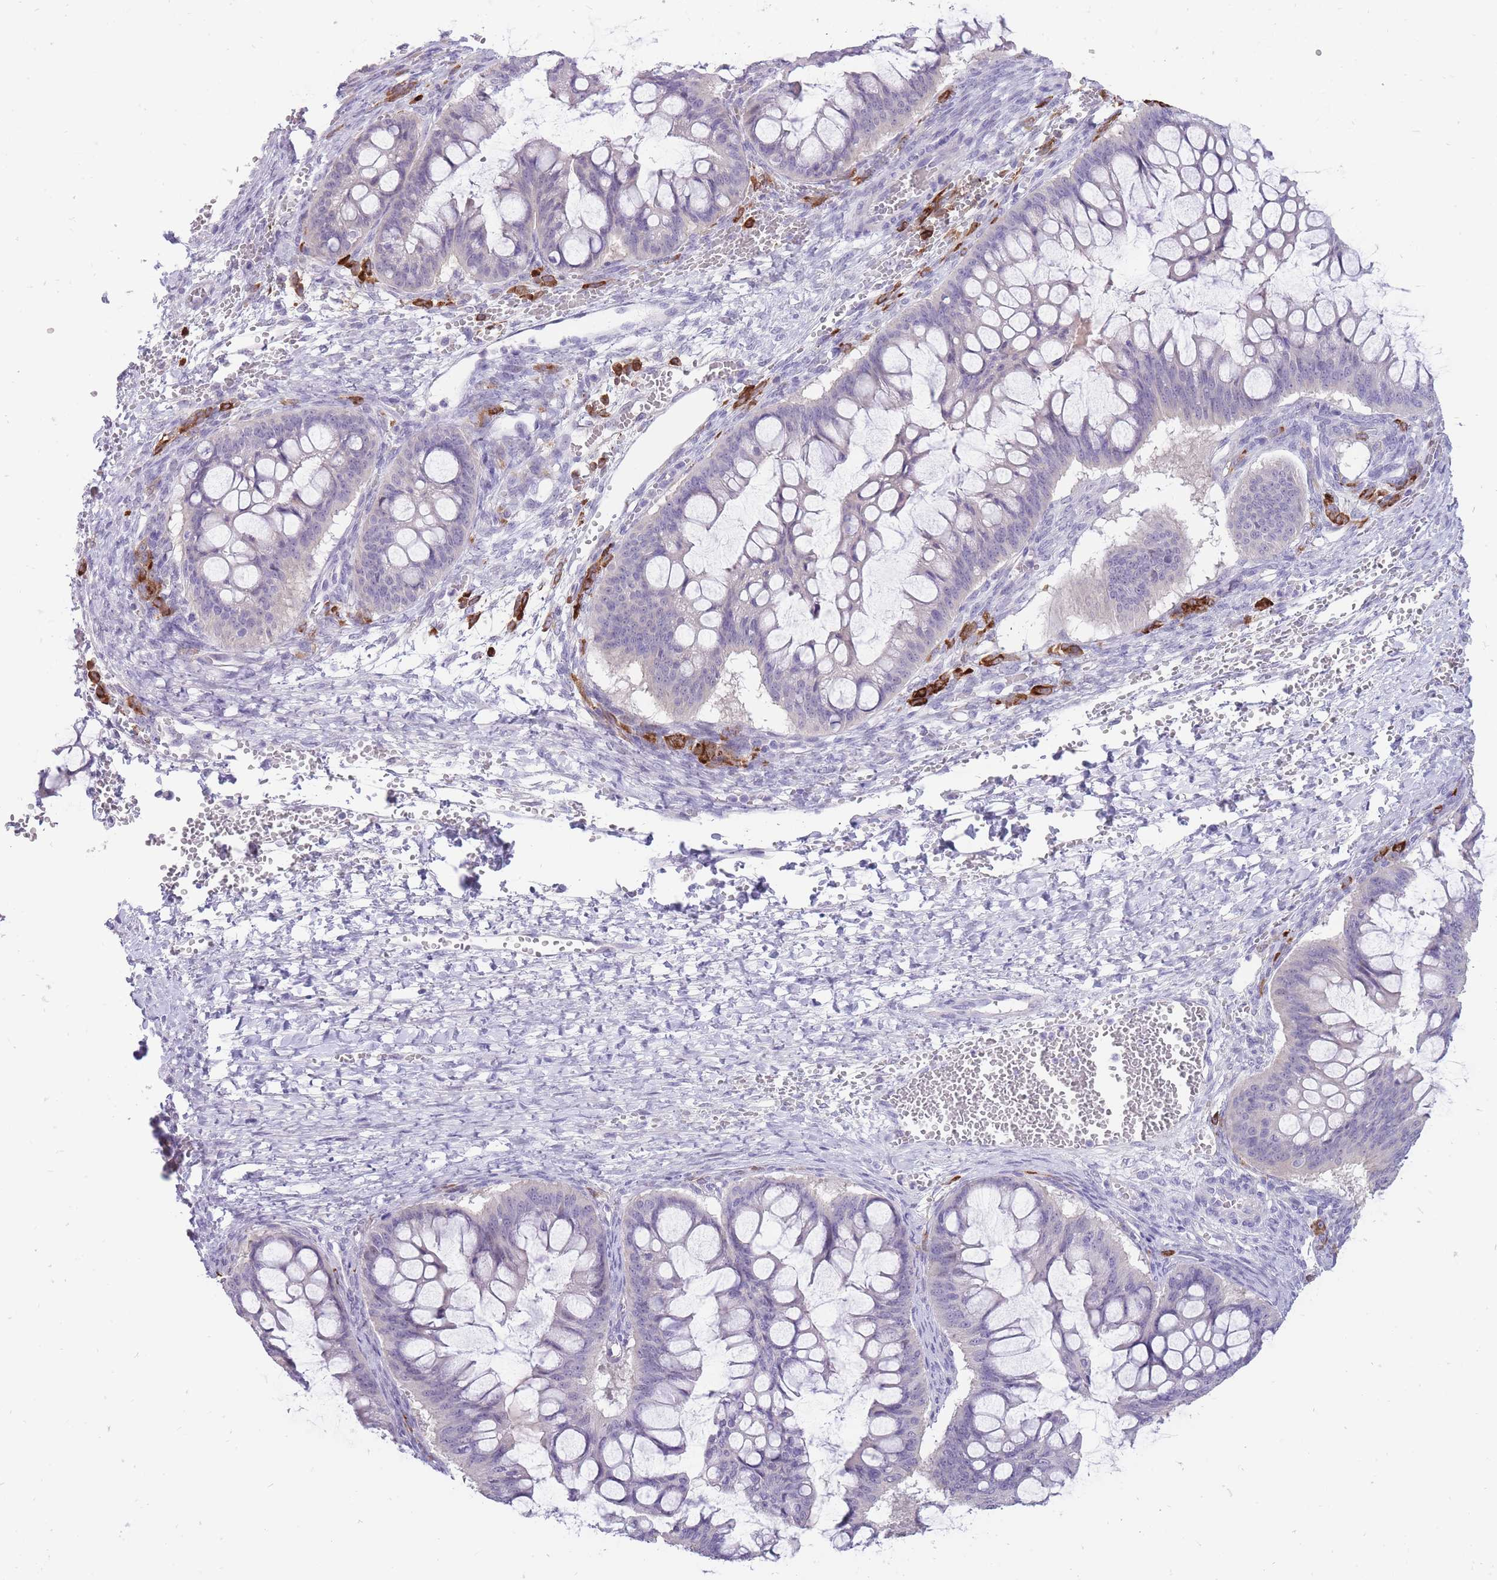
{"staining": {"intensity": "negative", "quantity": "none", "location": "none"}, "tissue": "ovarian cancer", "cell_type": "Tumor cells", "image_type": "cancer", "snomed": [{"axis": "morphology", "description": "Cystadenocarcinoma, mucinous, NOS"}, {"axis": "topography", "description": "Ovary"}], "caption": "Ovarian mucinous cystadenocarcinoma stained for a protein using IHC demonstrates no expression tumor cells.", "gene": "ERICH4", "patient": {"sex": "female", "age": 73}}